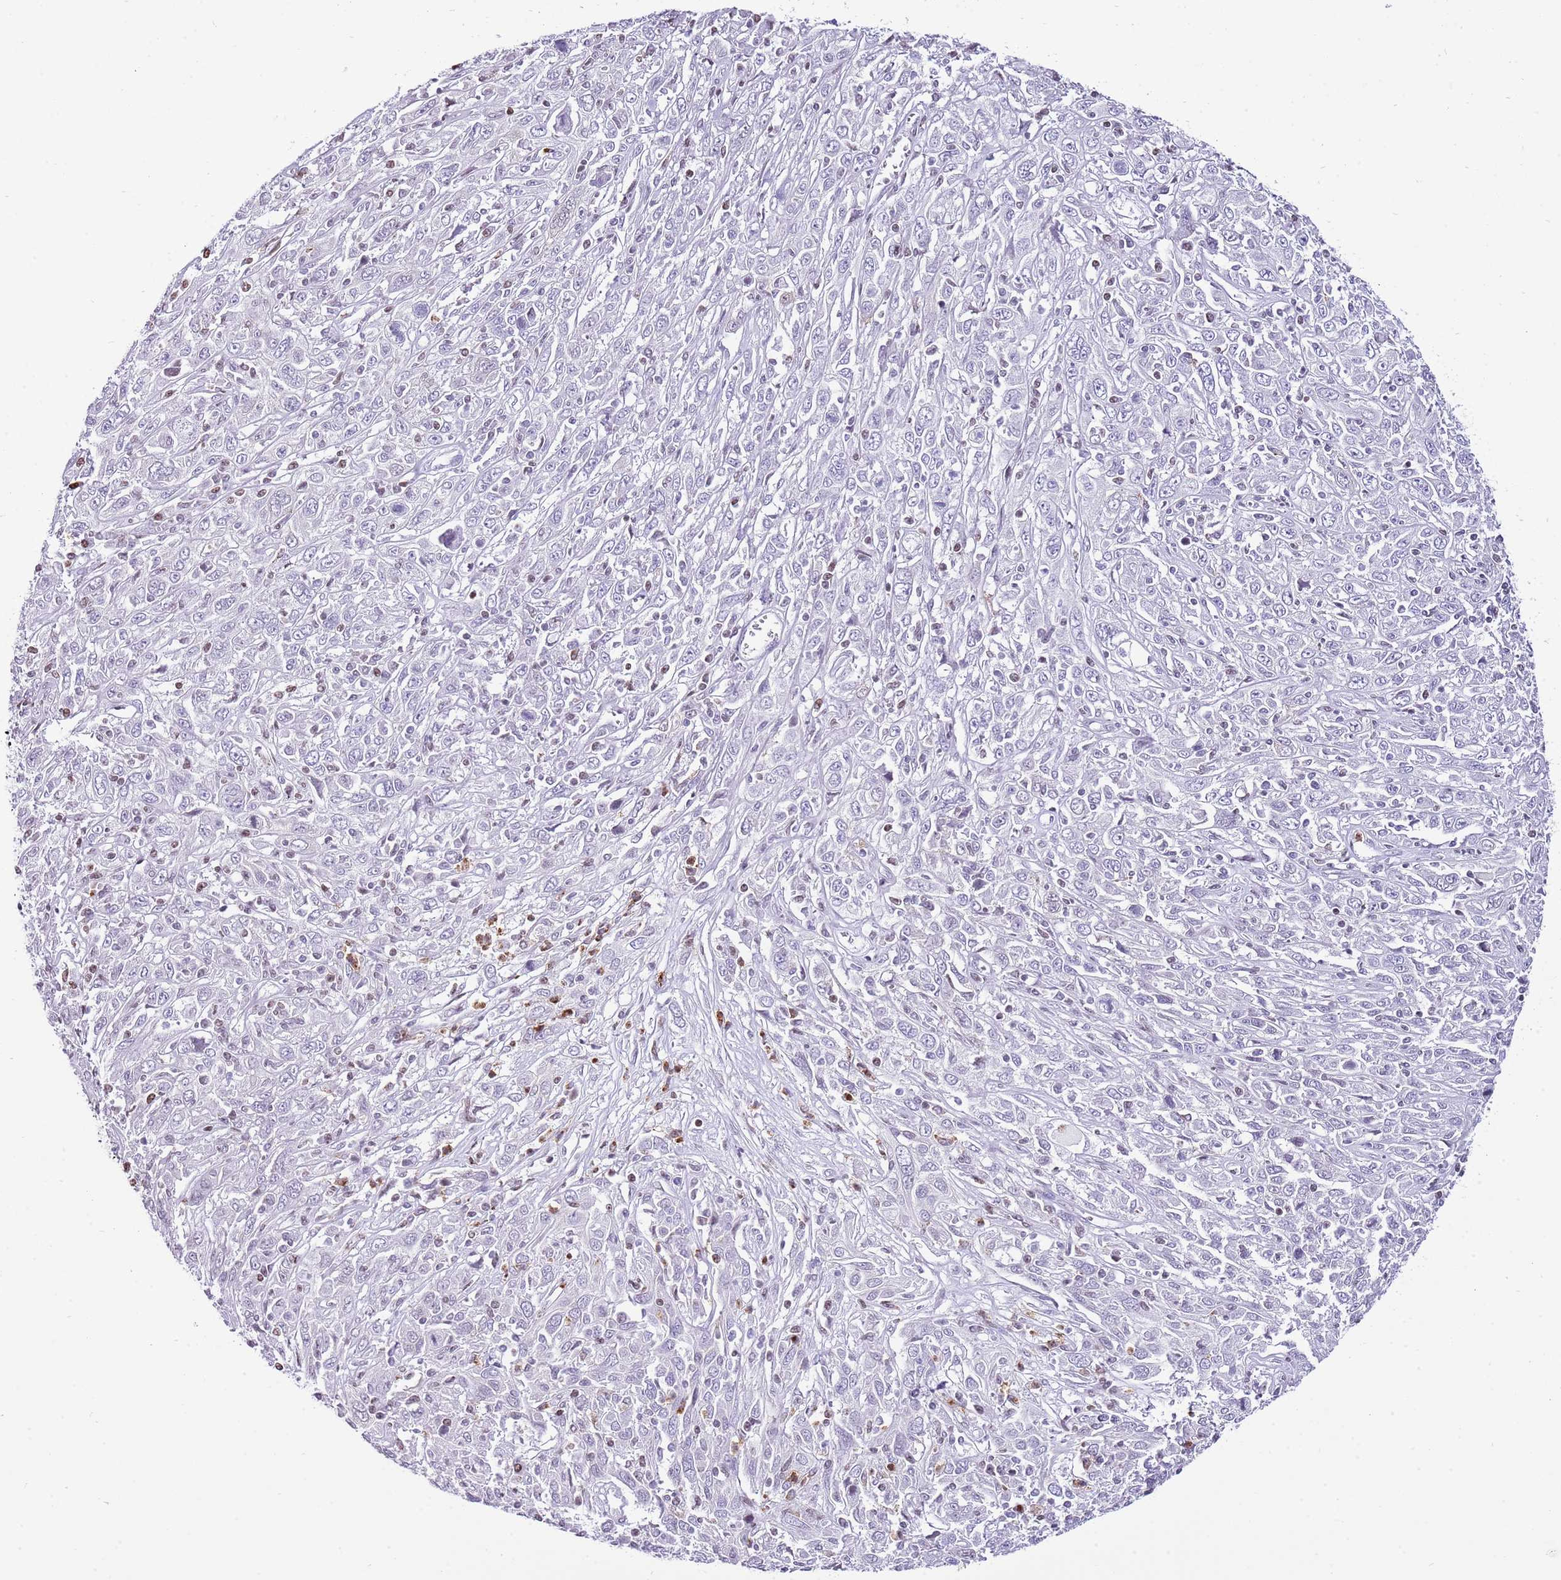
{"staining": {"intensity": "negative", "quantity": "none", "location": "none"}, "tissue": "cervical cancer", "cell_type": "Tumor cells", "image_type": "cancer", "snomed": [{"axis": "morphology", "description": "Squamous cell carcinoma, NOS"}, {"axis": "topography", "description": "Cervix"}], "caption": "An immunohistochemistry histopathology image of cervical cancer is shown. There is no staining in tumor cells of cervical cancer.", "gene": "PRR15", "patient": {"sex": "female", "age": 46}}